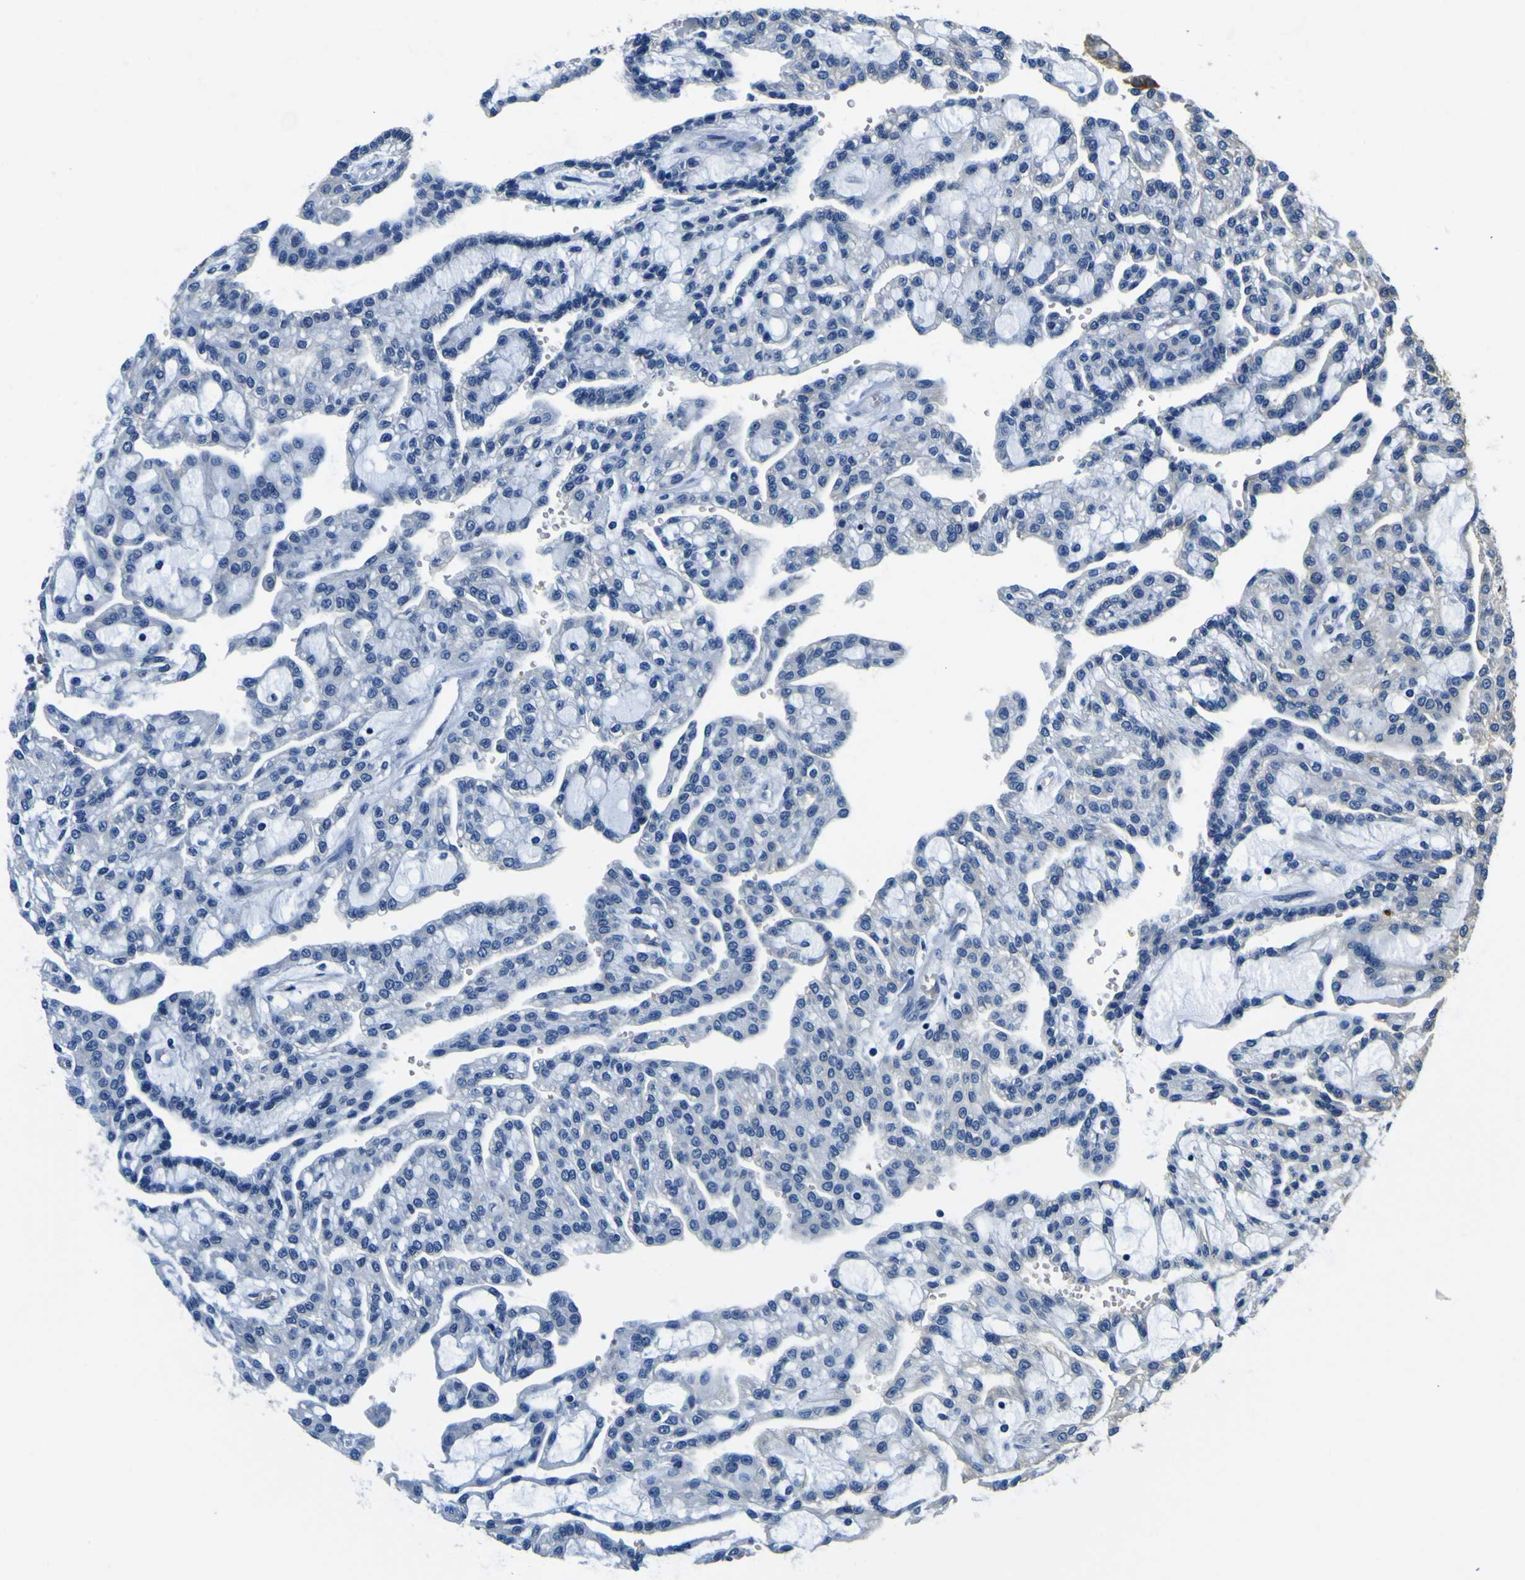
{"staining": {"intensity": "negative", "quantity": "none", "location": "none"}, "tissue": "renal cancer", "cell_type": "Tumor cells", "image_type": "cancer", "snomed": [{"axis": "morphology", "description": "Adenocarcinoma, NOS"}, {"axis": "topography", "description": "Kidney"}], "caption": "The immunohistochemistry image has no significant staining in tumor cells of renal cancer tissue.", "gene": "TUBA1B", "patient": {"sex": "male", "age": 63}}